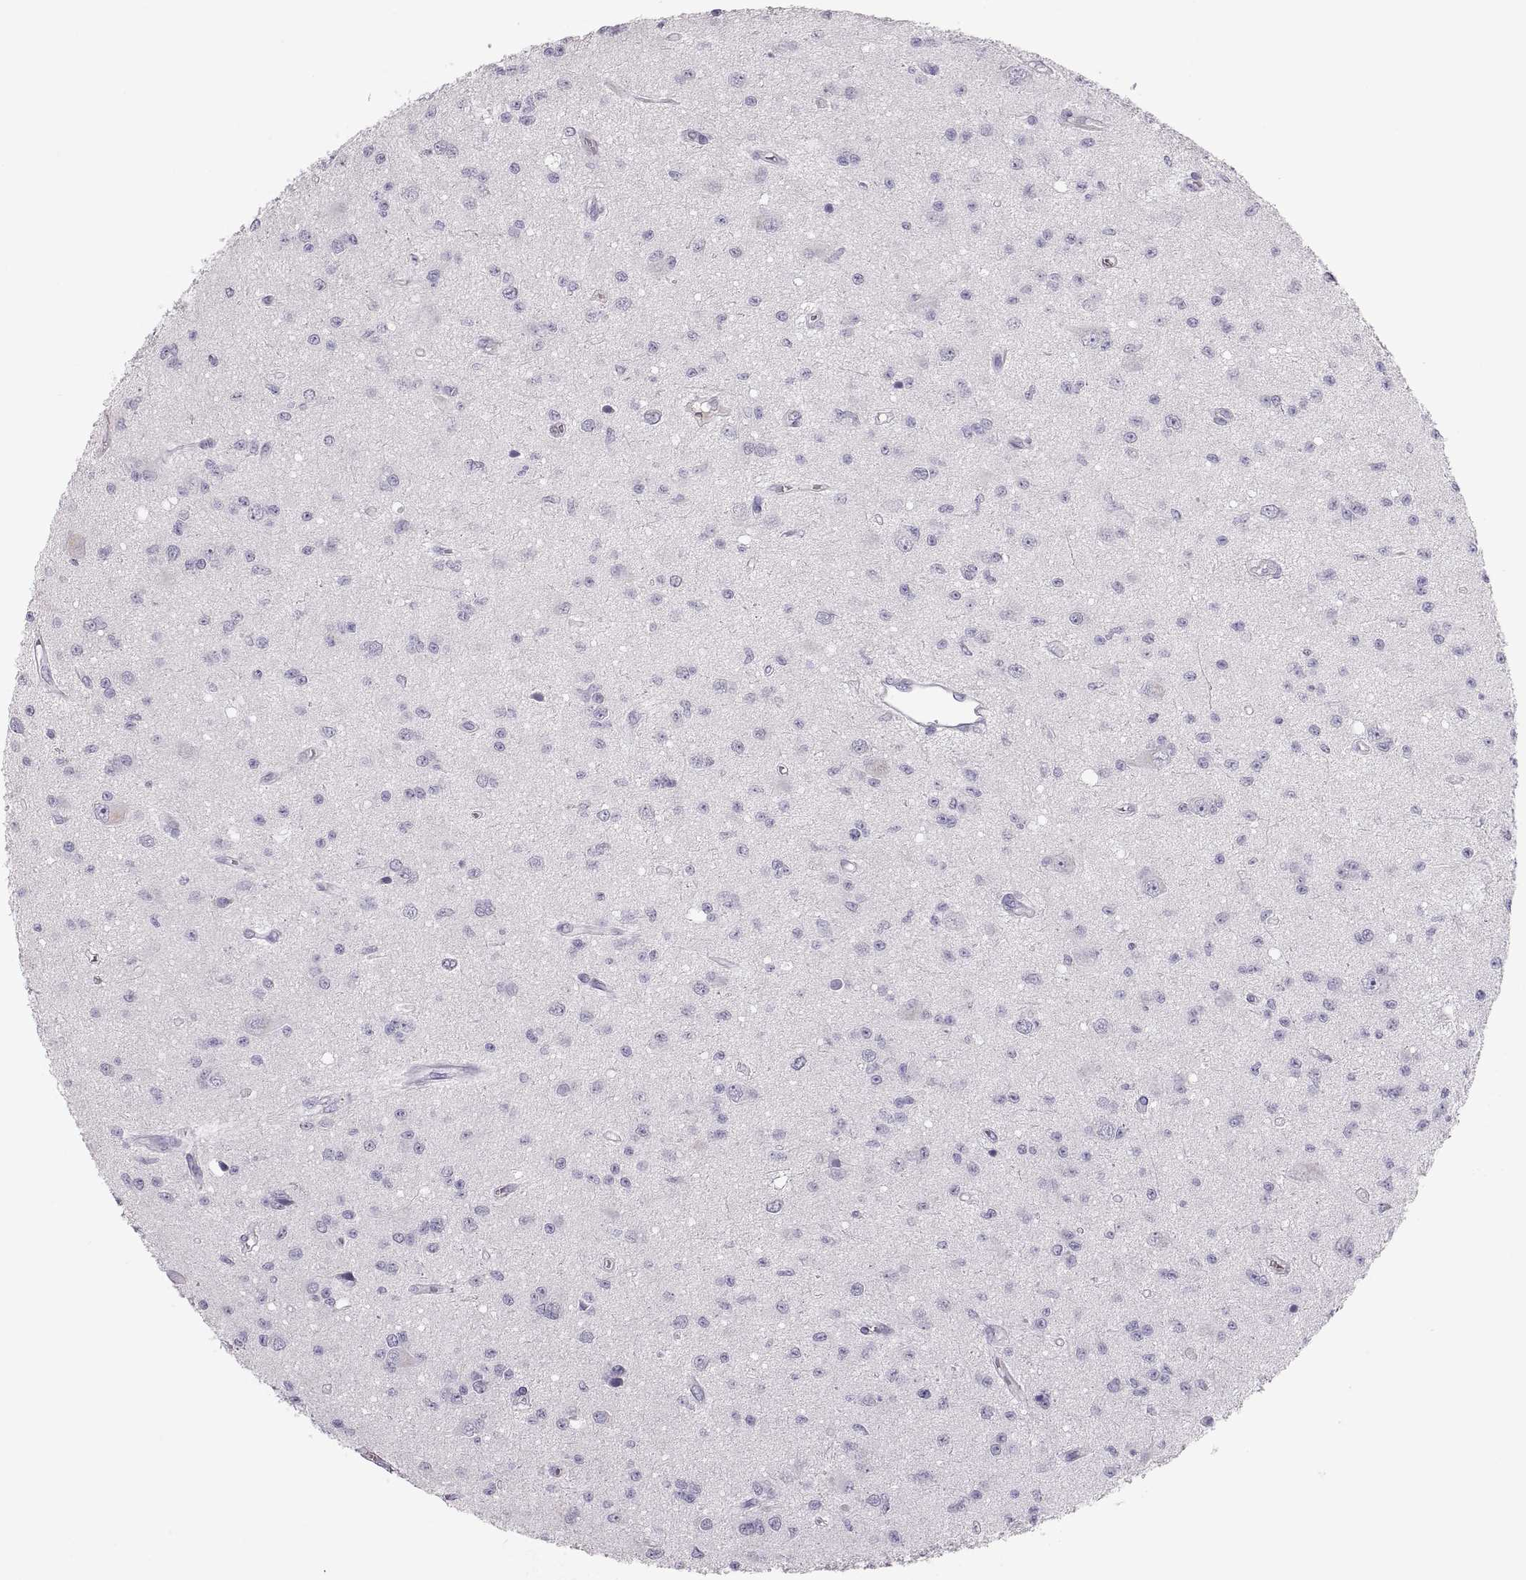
{"staining": {"intensity": "negative", "quantity": "none", "location": "none"}, "tissue": "glioma", "cell_type": "Tumor cells", "image_type": "cancer", "snomed": [{"axis": "morphology", "description": "Glioma, malignant, Low grade"}, {"axis": "topography", "description": "Brain"}], "caption": "This is an immunohistochemistry (IHC) micrograph of glioma. There is no staining in tumor cells.", "gene": "MAGEB2", "patient": {"sex": "female", "age": 45}}